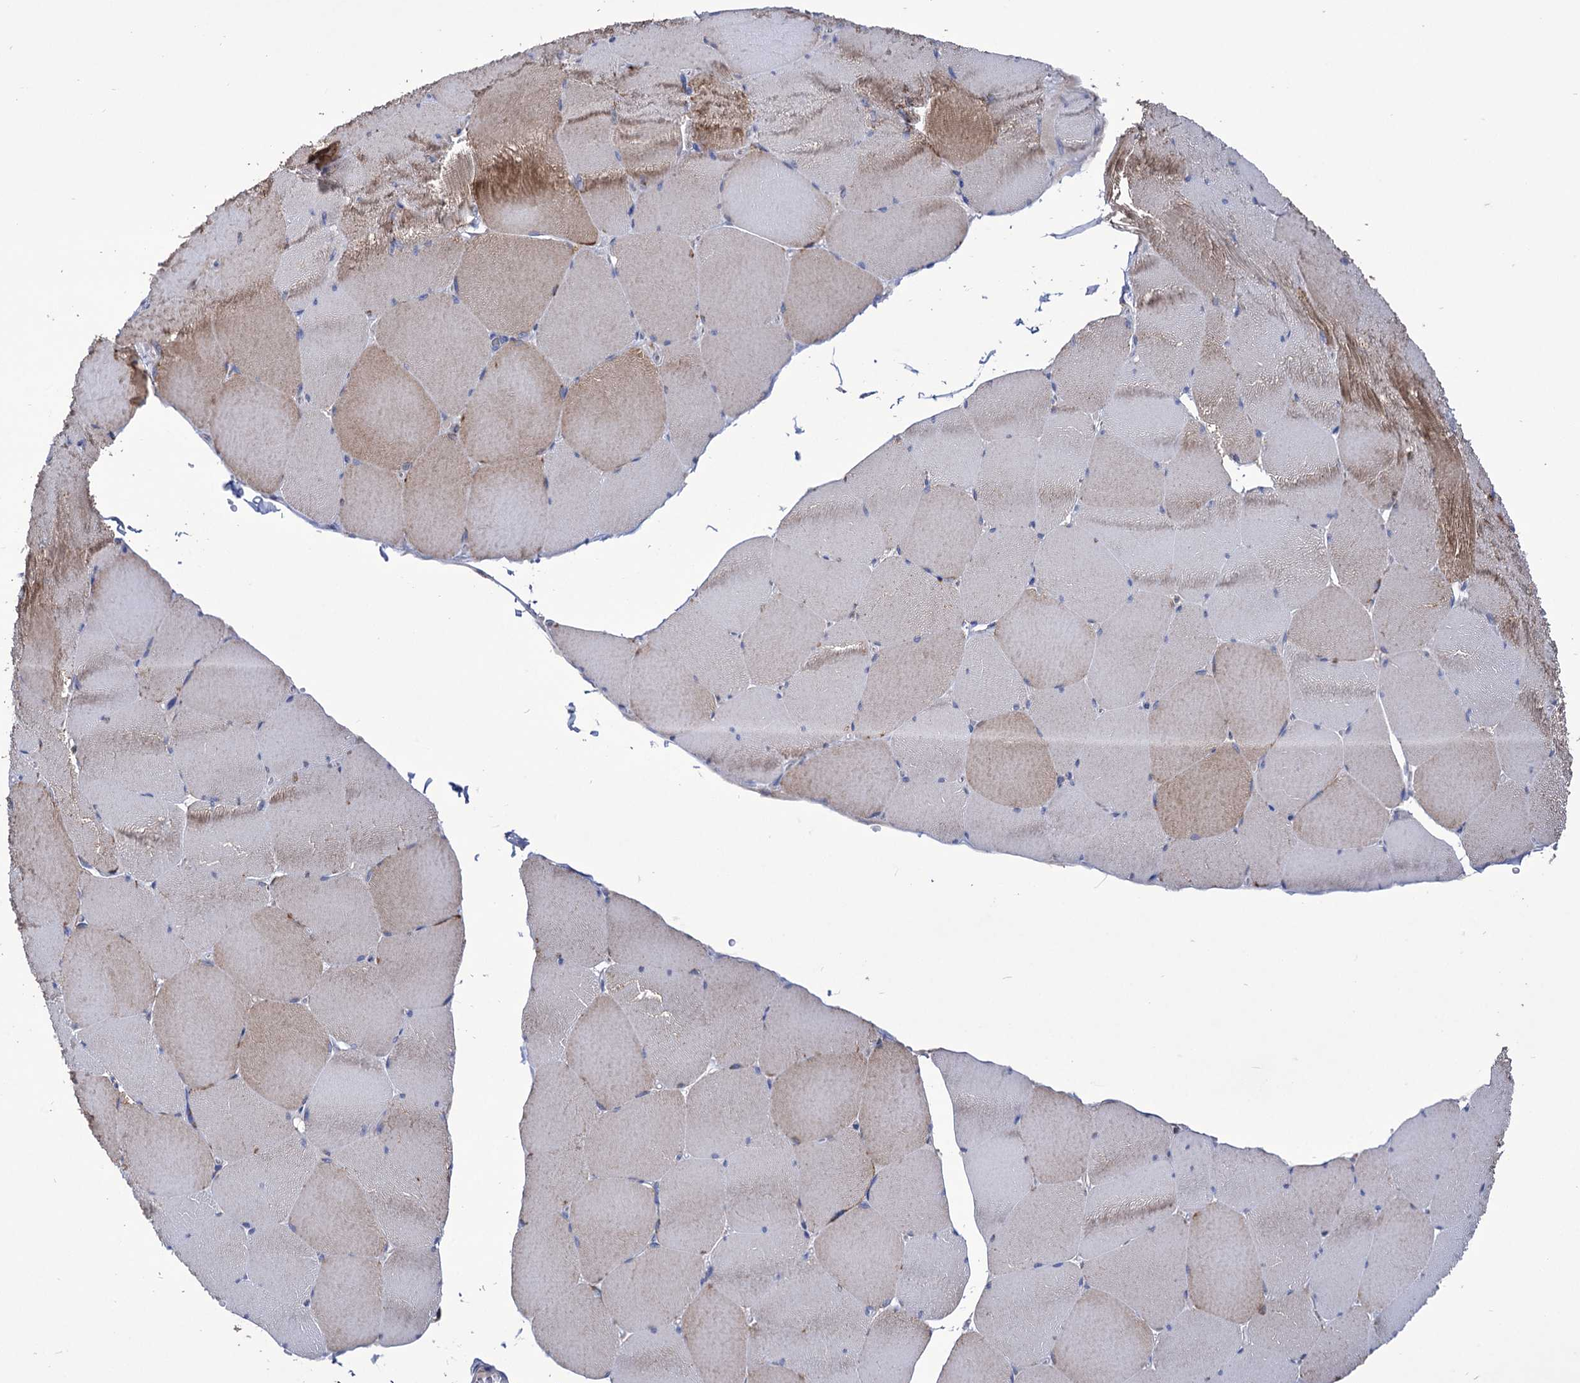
{"staining": {"intensity": "moderate", "quantity": "<25%", "location": "cytoplasmic/membranous"}, "tissue": "skeletal muscle", "cell_type": "Myocytes", "image_type": "normal", "snomed": [{"axis": "morphology", "description": "Normal tissue, NOS"}, {"axis": "topography", "description": "Skeletal muscle"}, {"axis": "topography", "description": "Head-Neck"}], "caption": "Human skeletal muscle stained for a protein (brown) displays moderate cytoplasmic/membranous positive staining in about <25% of myocytes.", "gene": "ABHD10", "patient": {"sex": "male", "age": 66}}